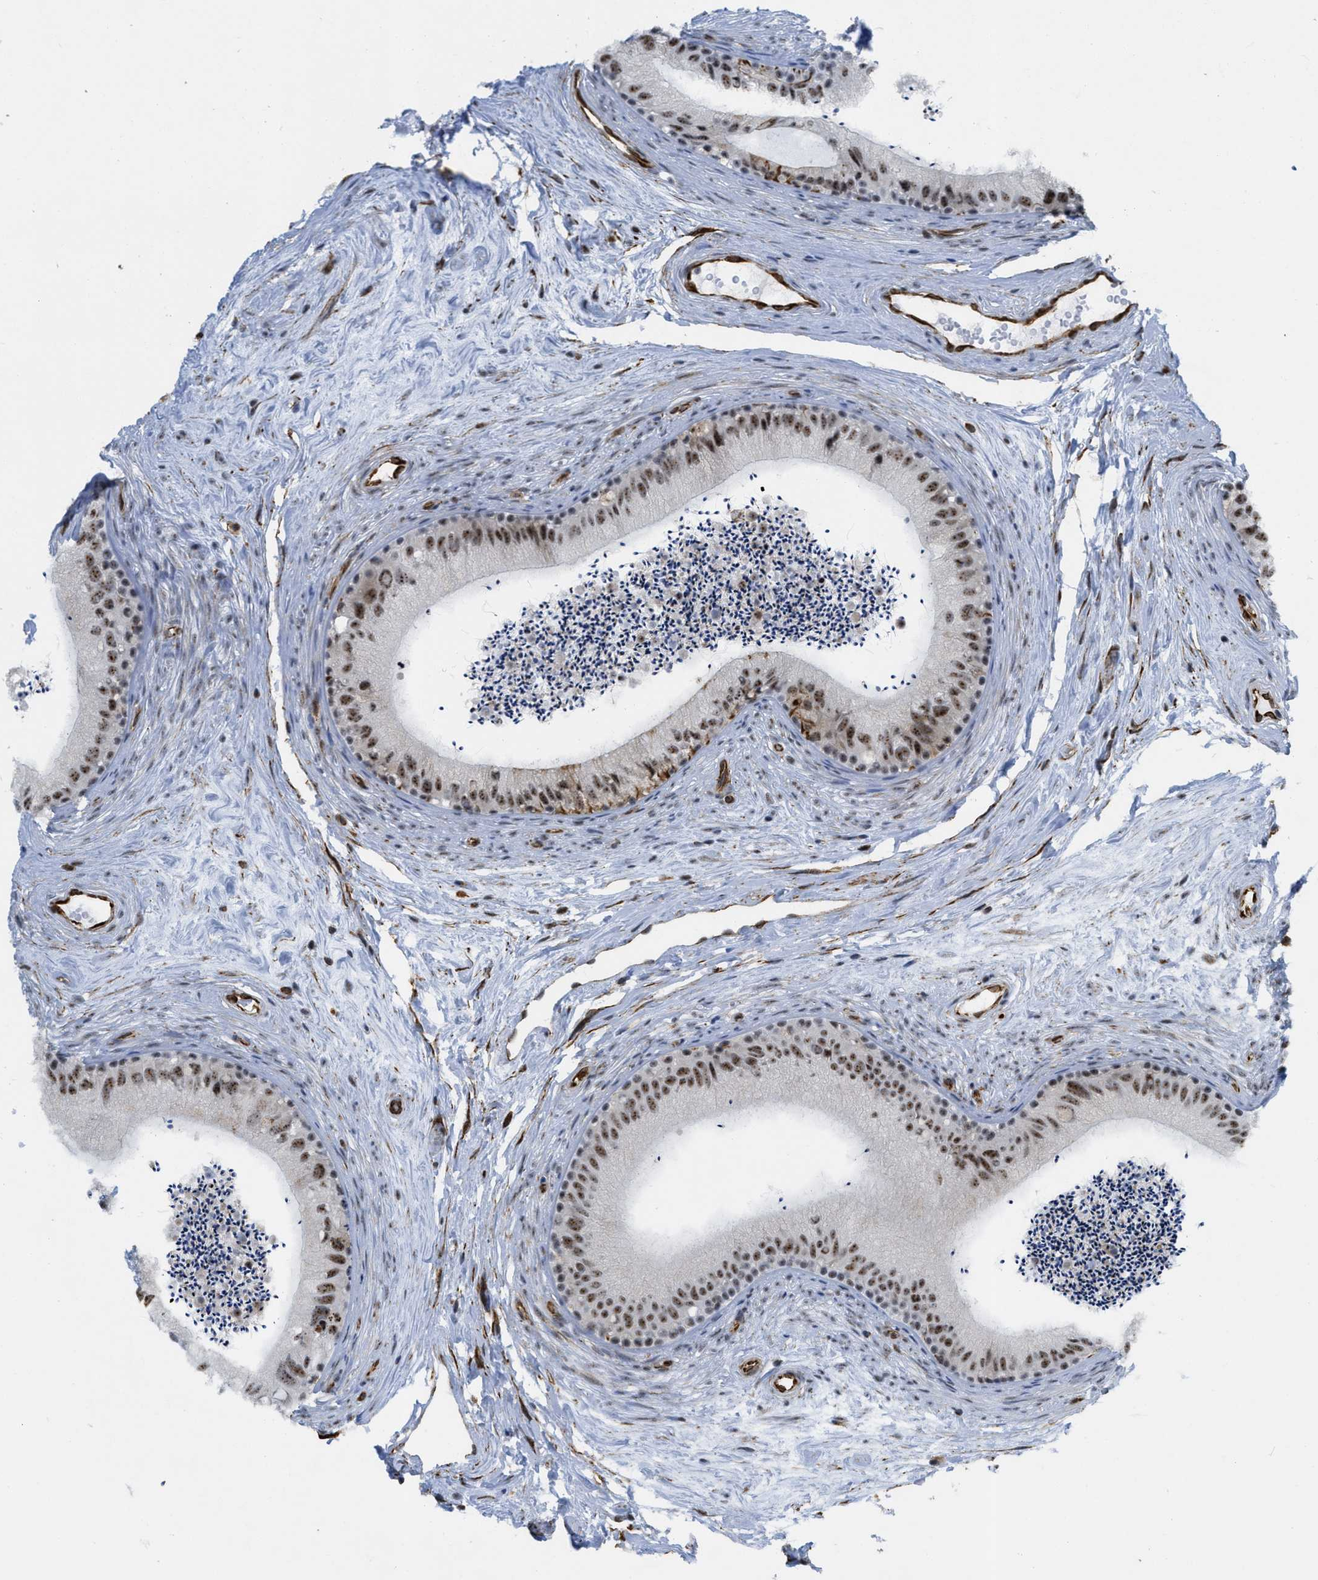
{"staining": {"intensity": "moderate", "quantity": ">75%", "location": "nuclear"}, "tissue": "epididymis", "cell_type": "Glandular cells", "image_type": "normal", "snomed": [{"axis": "morphology", "description": "Normal tissue, NOS"}, {"axis": "topography", "description": "Epididymis"}], "caption": "Epididymis stained for a protein (brown) displays moderate nuclear positive expression in about >75% of glandular cells.", "gene": "LRRC8B", "patient": {"sex": "male", "age": 56}}